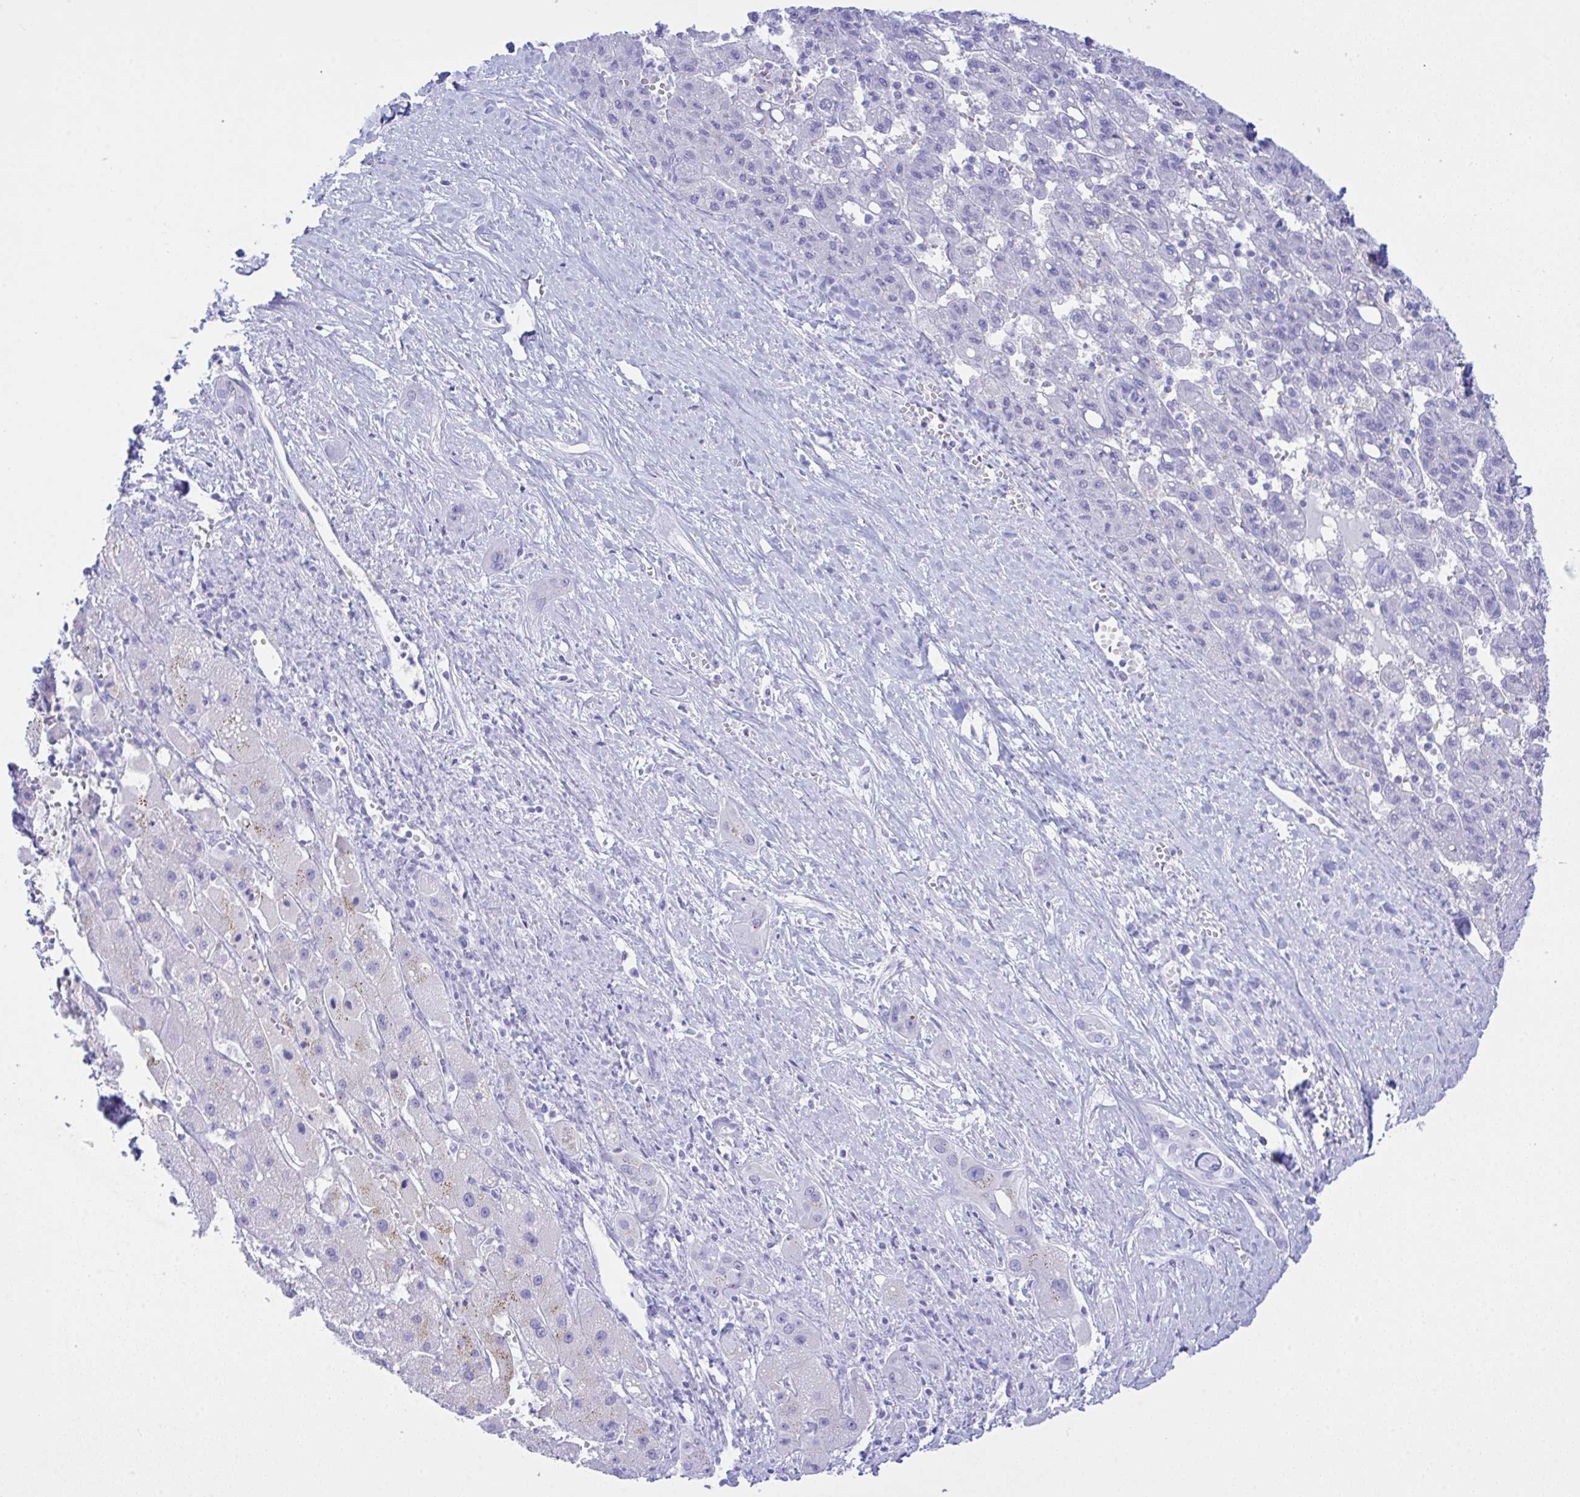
{"staining": {"intensity": "negative", "quantity": "none", "location": "none"}, "tissue": "liver cancer", "cell_type": "Tumor cells", "image_type": "cancer", "snomed": [{"axis": "morphology", "description": "Carcinoma, Hepatocellular, NOS"}, {"axis": "topography", "description": "Liver"}], "caption": "This is an immunohistochemistry micrograph of liver hepatocellular carcinoma. There is no expression in tumor cells.", "gene": "SELENOV", "patient": {"sex": "female", "age": 82}}